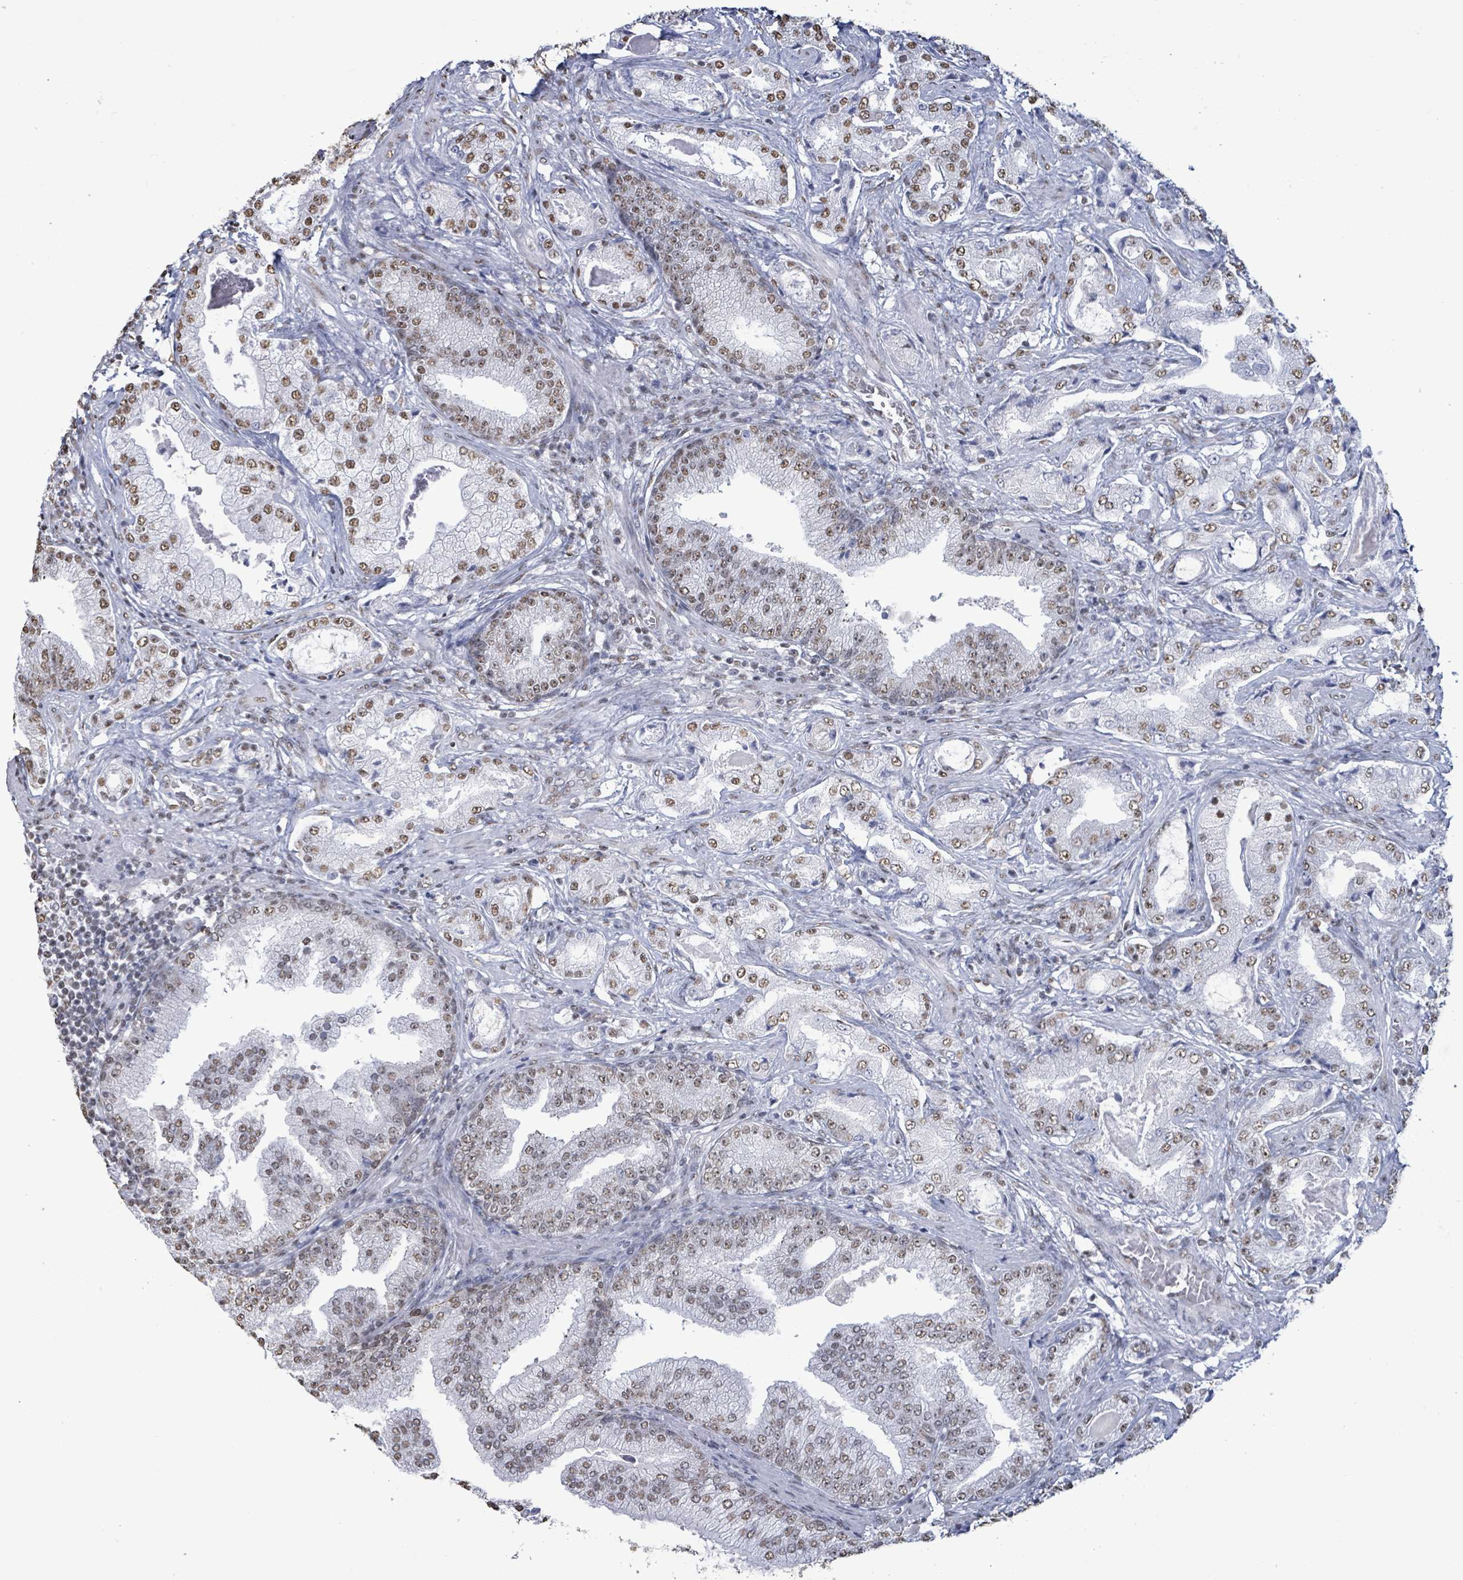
{"staining": {"intensity": "weak", "quantity": ">75%", "location": "nuclear"}, "tissue": "prostate cancer", "cell_type": "Tumor cells", "image_type": "cancer", "snomed": [{"axis": "morphology", "description": "Adenocarcinoma, High grade"}, {"axis": "topography", "description": "Prostate"}], "caption": "A micrograph showing weak nuclear positivity in about >75% of tumor cells in prostate cancer, as visualized by brown immunohistochemical staining.", "gene": "SAMD14", "patient": {"sex": "male", "age": 68}}